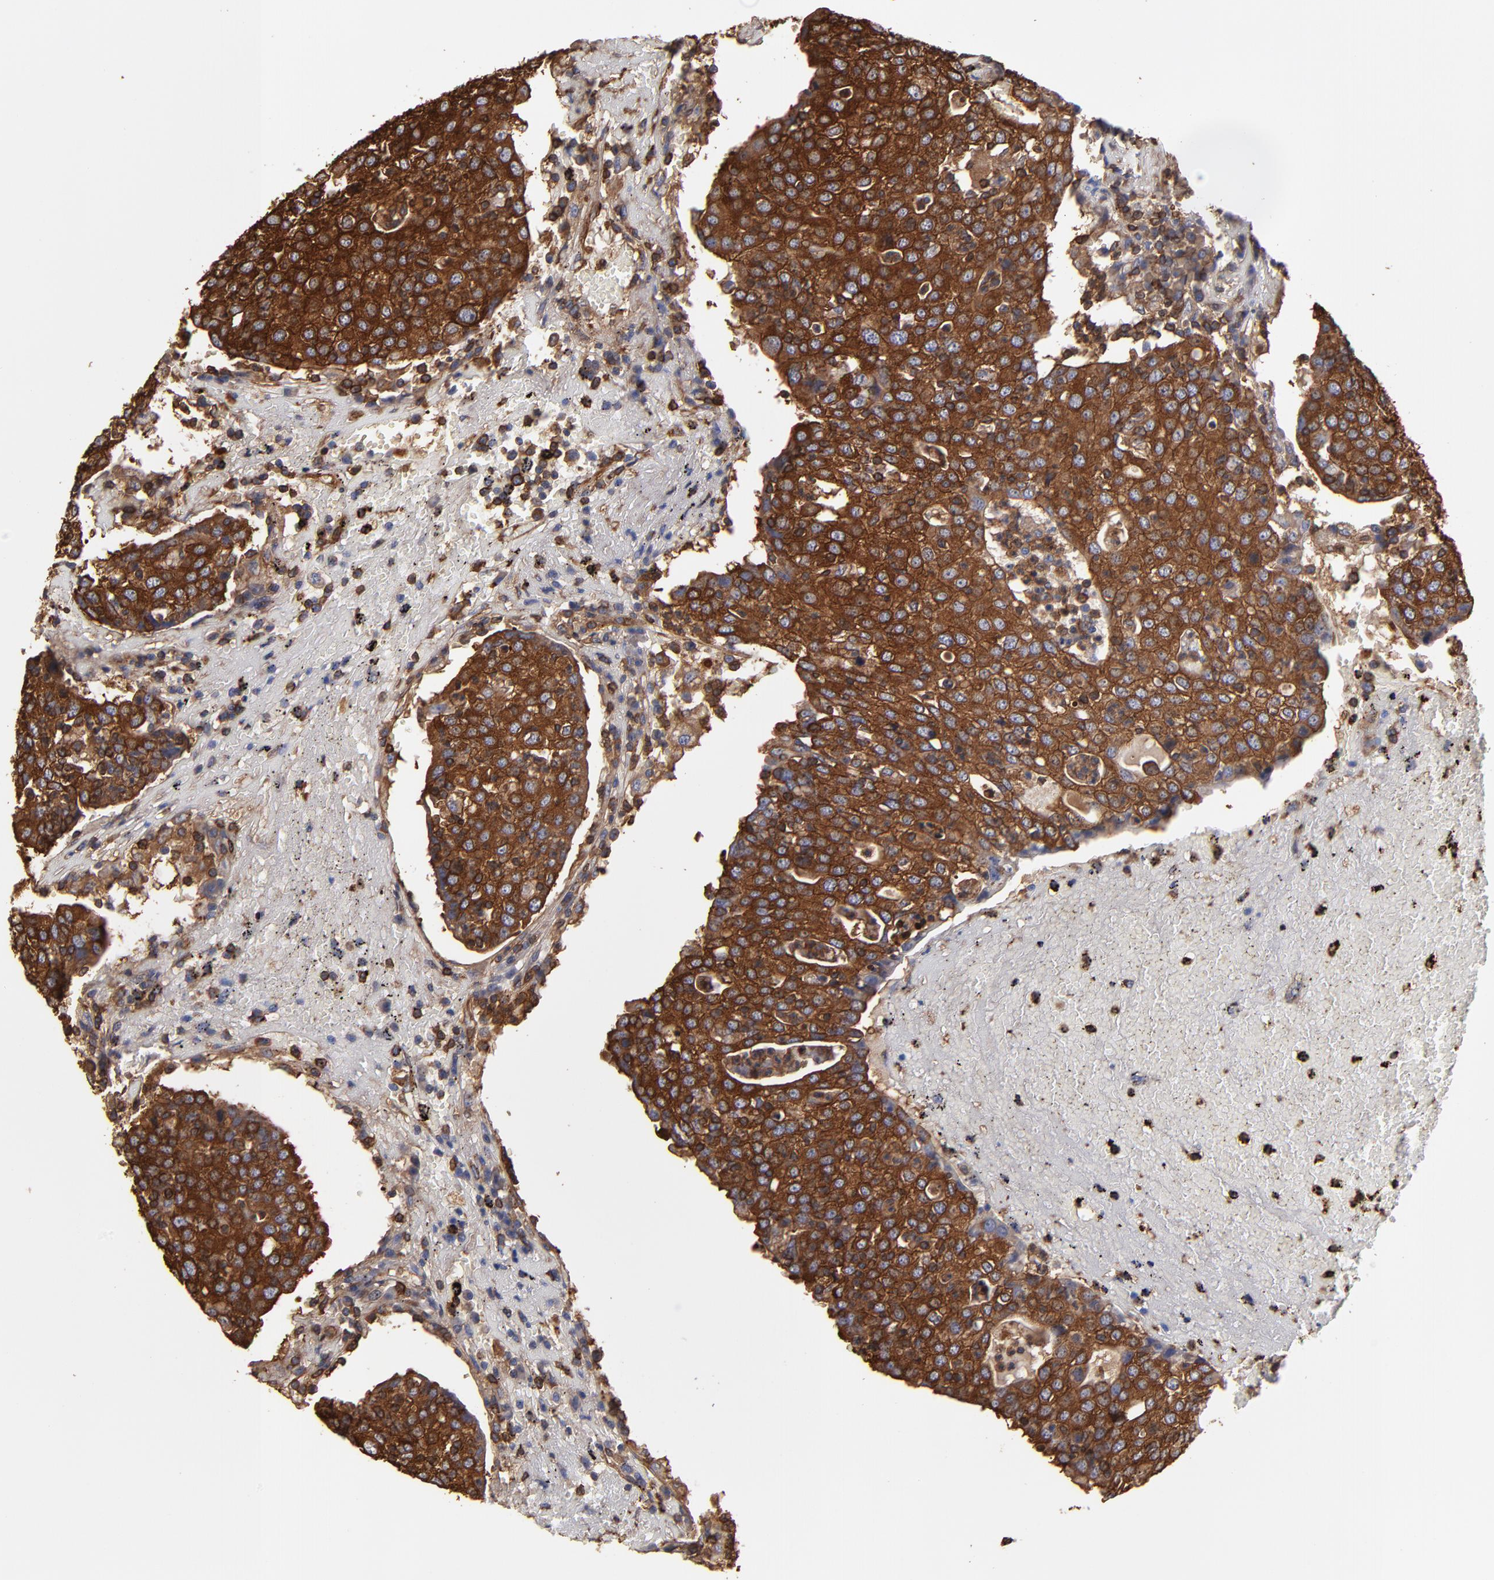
{"staining": {"intensity": "strong", "quantity": ">75%", "location": "cytoplasmic/membranous"}, "tissue": "head and neck cancer", "cell_type": "Tumor cells", "image_type": "cancer", "snomed": [{"axis": "morphology", "description": "Adenocarcinoma, NOS"}, {"axis": "topography", "description": "Salivary gland"}, {"axis": "topography", "description": "Head-Neck"}], "caption": "Head and neck adenocarcinoma stained for a protein demonstrates strong cytoplasmic/membranous positivity in tumor cells. The staining is performed using DAB brown chromogen to label protein expression. The nuclei are counter-stained blue using hematoxylin.", "gene": "ACTN4", "patient": {"sex": "female", "age": 65}}